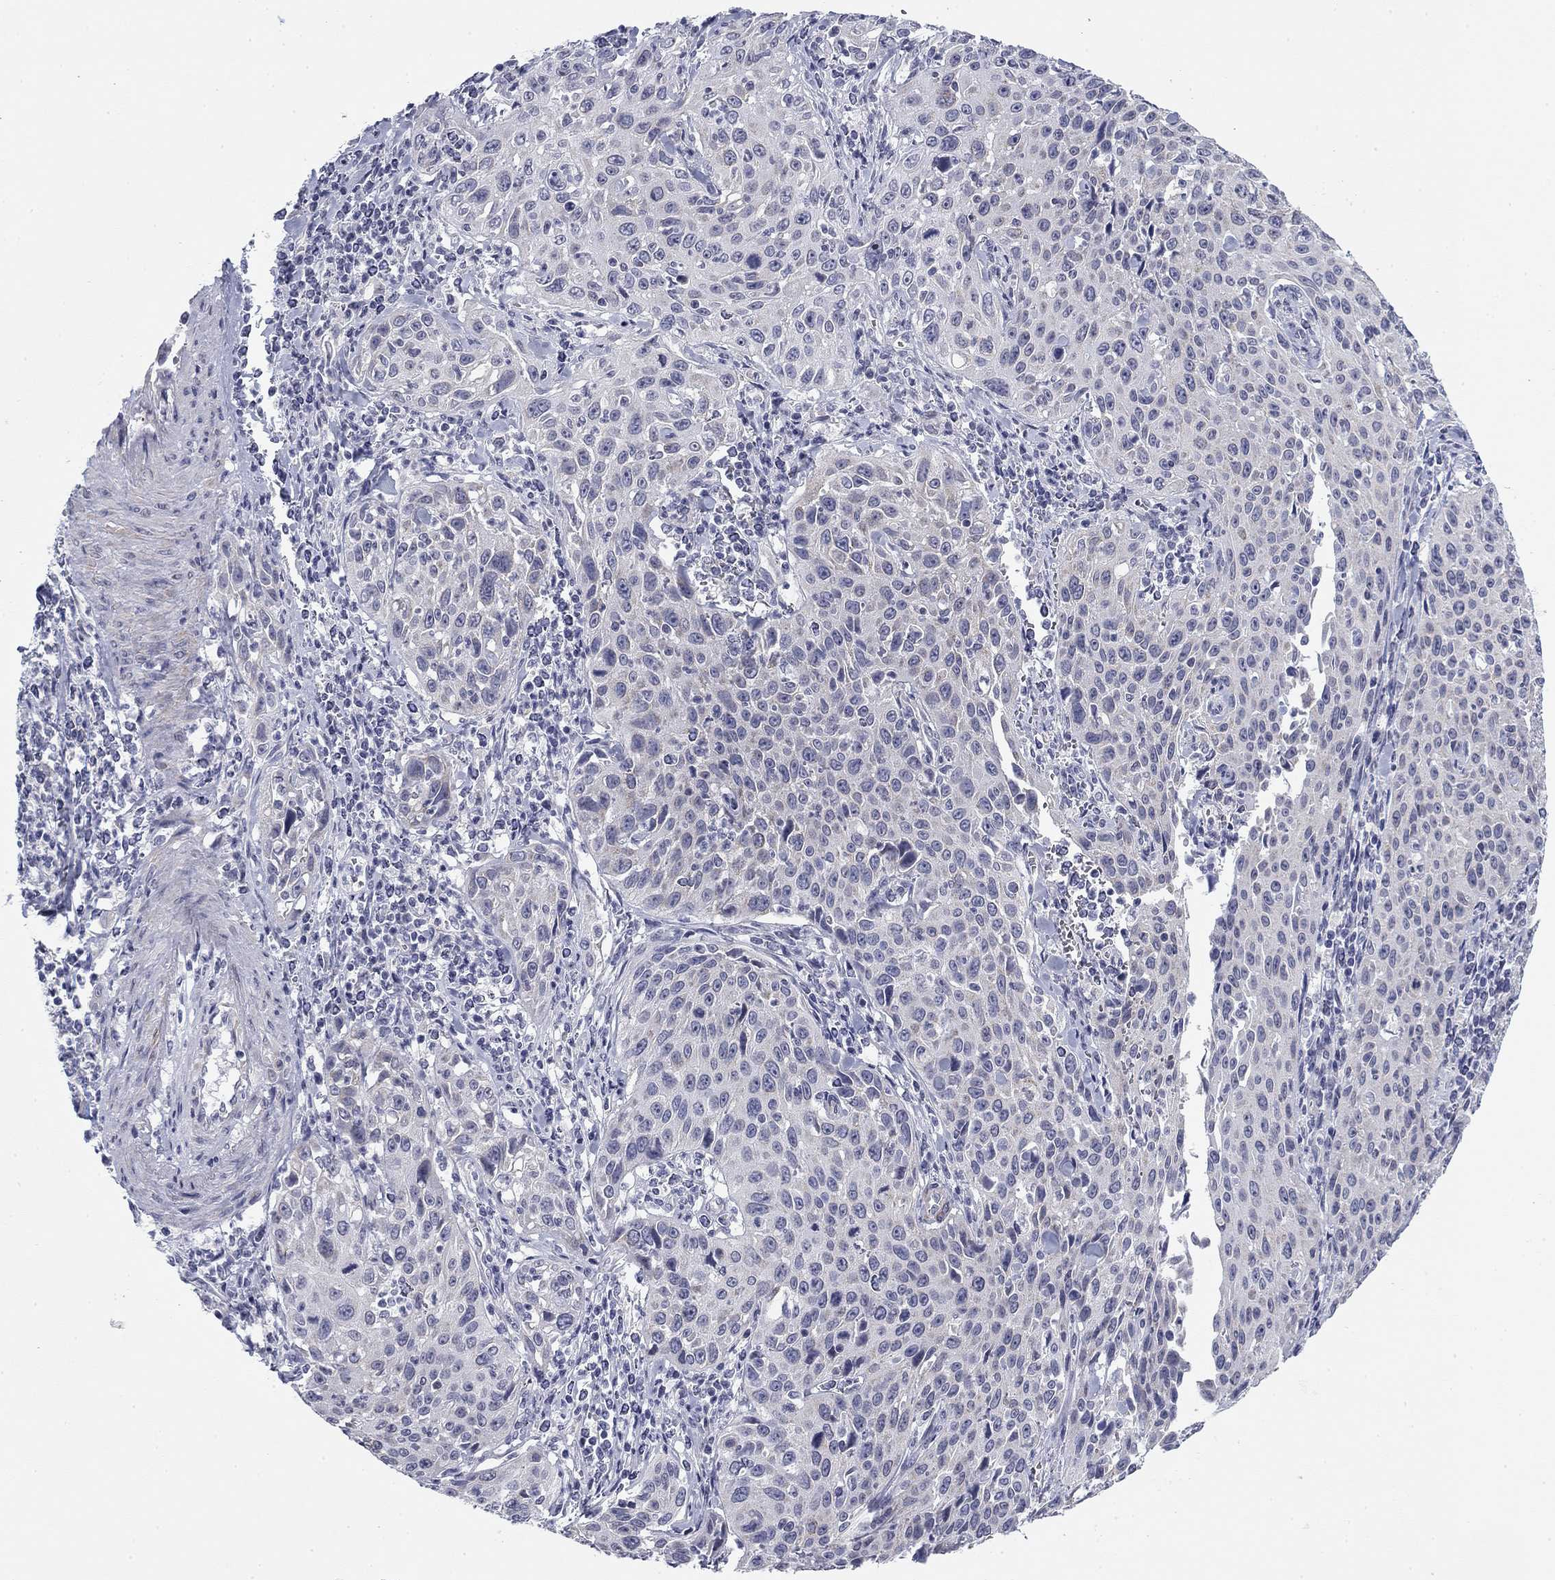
{"staining": {"intensity": "negative", "quantity": "none", "location": "none"}, "tissue": "cervical cancer", "cell_type": "Tumor cells", "image_type": "cancer", "snomed": [{"axis": "morphology", "description": "Squamous cell carcinoma, NOS"}, {"axis": "topography", "description": "Cervix"}], "caption": "Protein analysis of squamous cell carcinoma (cervical) displays no significant staining in tumor cells.", "gene": "PRPH", "patient": {"sex": "female", "age": 26}}